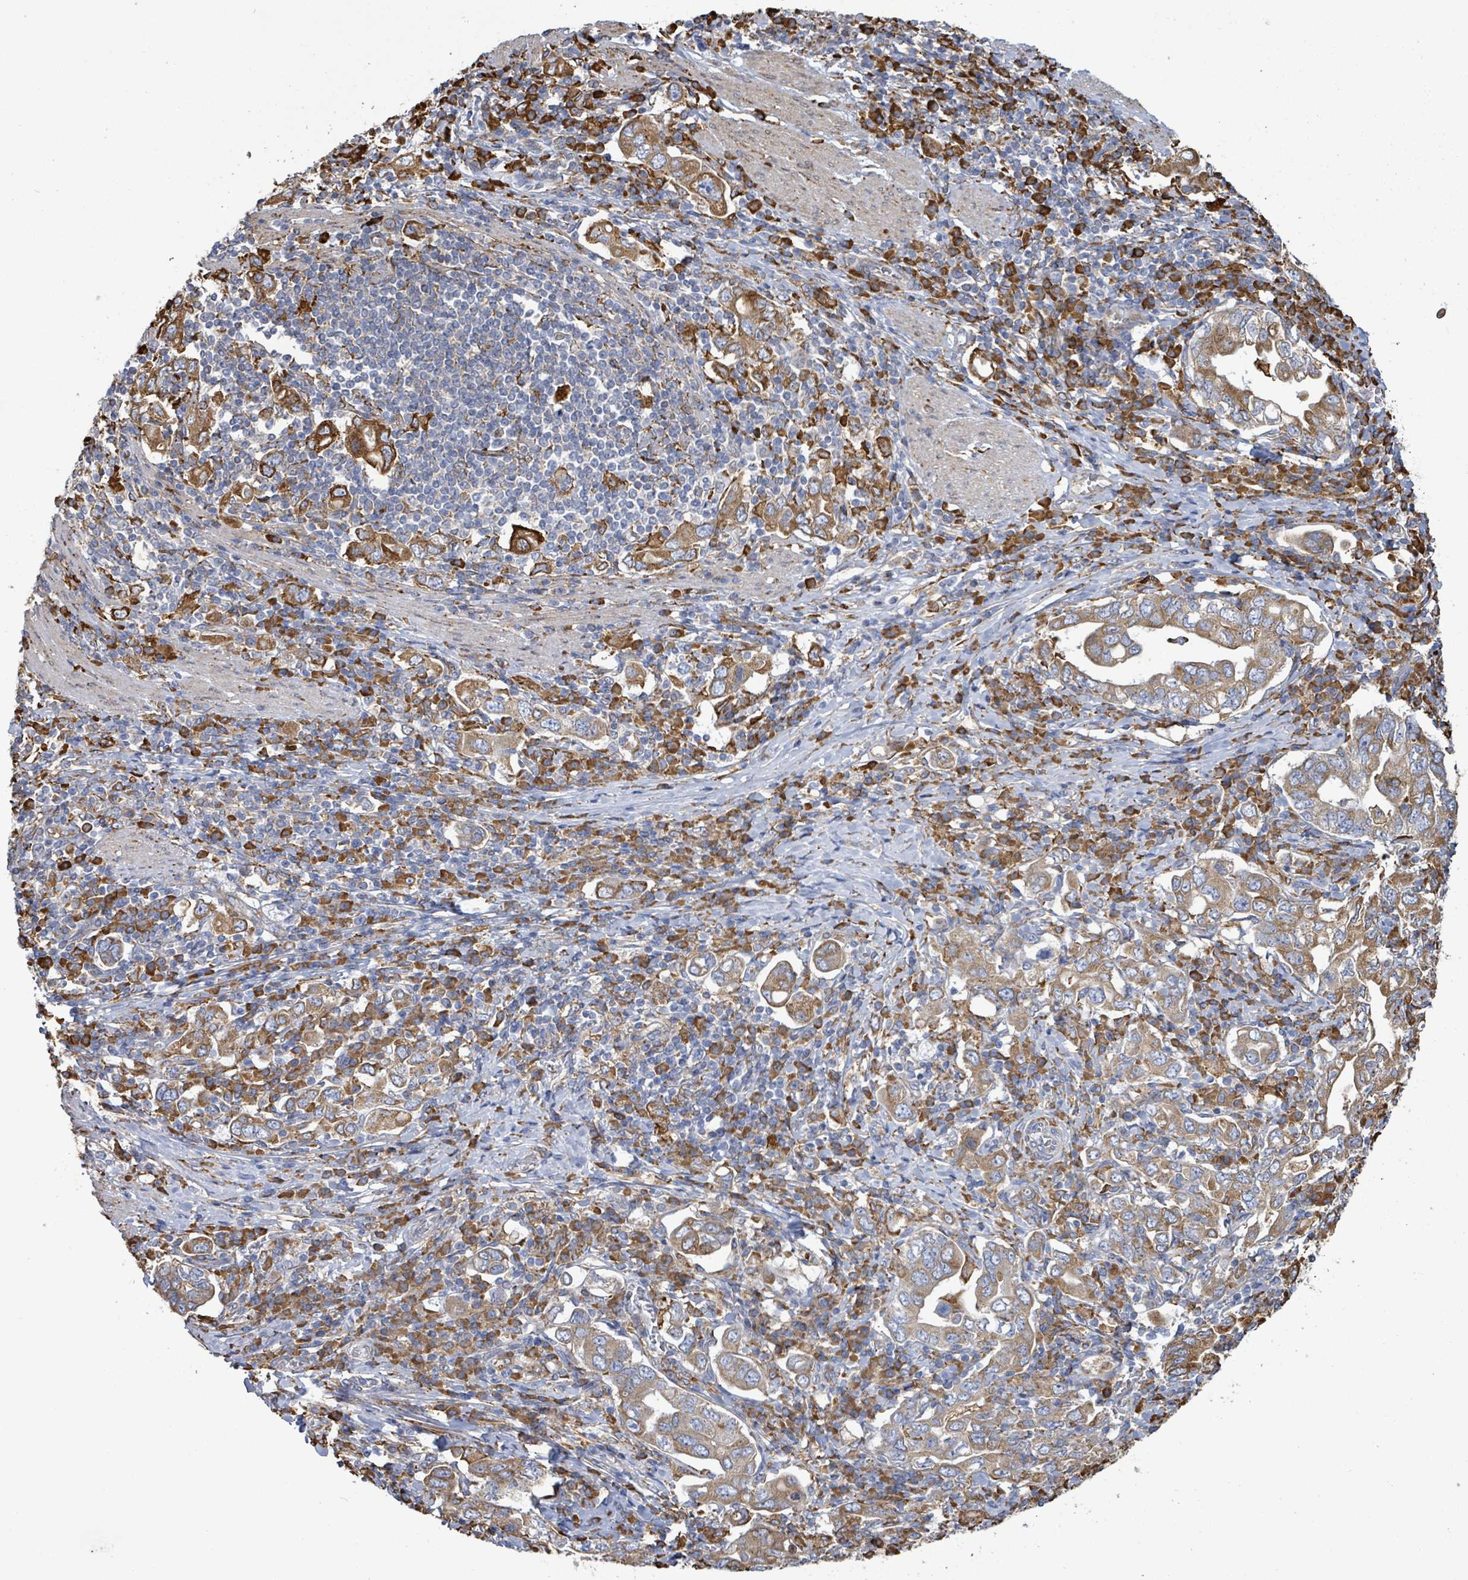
{"staining": {"intensity": "moderate", "quantity": ">75%", "location": "cytoplasmic/membranous"}, "tissue": "stomach cancer", "cell_type": "Tumor cells", "image_type": "cancer", "snomed": [{"axis": "morphology", "description": "Adenocarcinoma, NOS"}, {"axis": "topography", "description": "Stomach, upper"}, {"axis": "topography", "description": "Stomach"}], "caption": "IHC staining of stomach cancer (adenocarcinoma), which displays medium levels of moderate cytoplasmic/membranous staining in approximately >75% of tumor cells indicating moderate cytoplasmic/membranous protein expression. The staining was performed using DAB (brown) for protein detection and nuclei were counterstained in hematoxylin (blue).", "gene": "RFPL4A", "patient": {"sex": "male", "age": 62}}